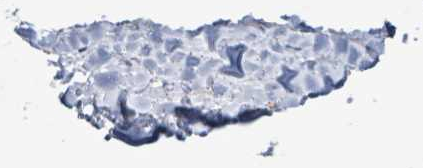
{"staining": {"intensity": "moderate", "quantity": "<25%", "location": "cytoplasmic/membranous"}, "tissue": "soft tissue", "cell_type": "Chondrocytes", "image_type": "normal", "snomed": [{"axis": "morphology", "description": "Normal tissue, NOS"}, {"axis": "topography", "description": "Cartilage tissue"}, {"axis": "topography", "description": "Bronchus"}], "caption": "Immunohistochemistry photomicrograph of unremarkable human soft tissue stained for a protein (brown), which demonstrates low levels of moderate cytoplasmic/membranous positivity in about <25% of chondrocytes.", "gene": "SLIT3", "patient": {"sex": "female", "age": 72}}